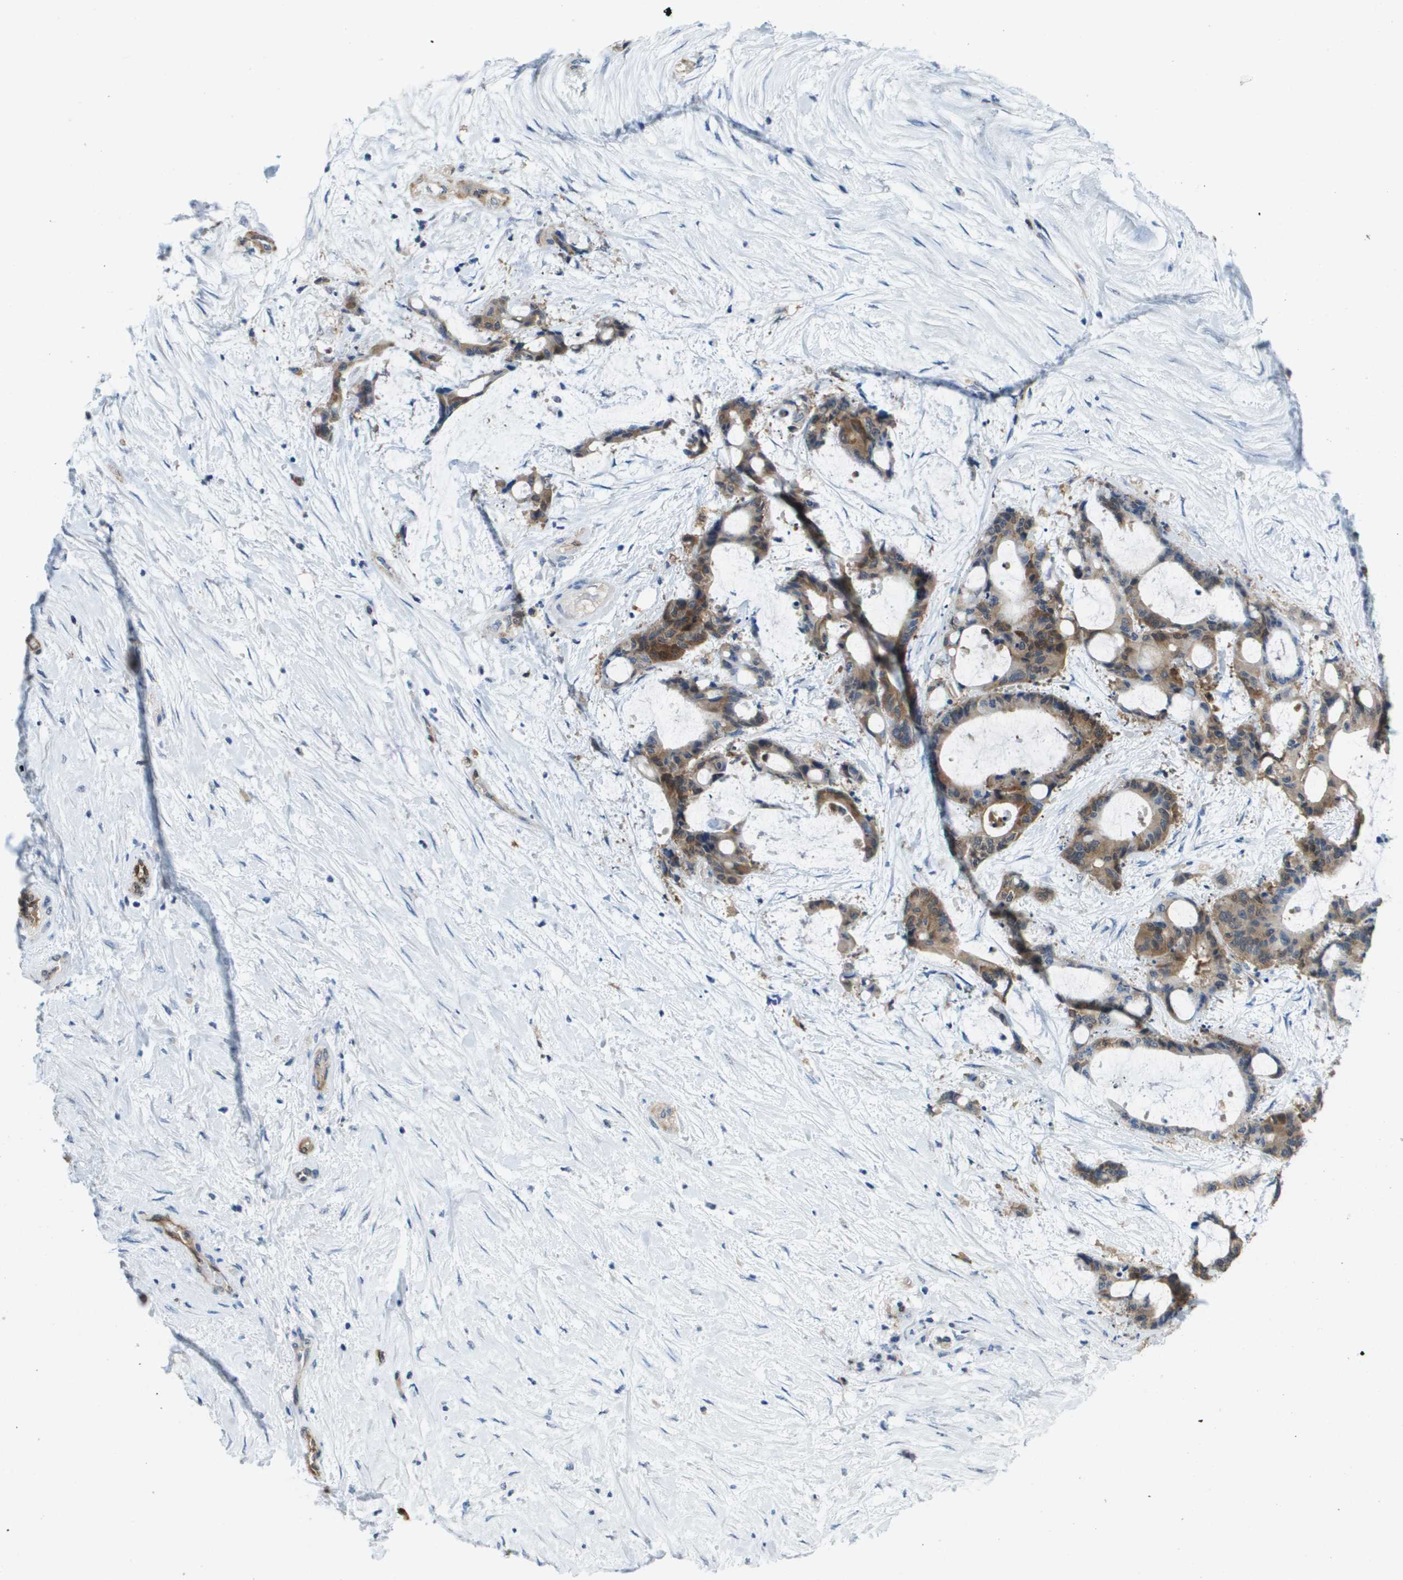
{"staining": {"intensity": "moderate", "quantity": ">75%", "location": "cytoplasmic/membranous"}, "tissue": "liver cancer", "cell_type": "Tumor cells", "image_type": "cancer", "snomed": [{"axis": "morphology", "description": "Cholangiocarcinoma"}, {"axis": "topography", "description": "Liver"}], "caption": "An image showing moderate cytoplasmic/membranous staining in approximately >75% of tumor cells in liver cancer (cholangiocarcinoma), as visualized by brown immunohistochemical staining.", "gene": "FABP5", "patient": {"sex": "female", "age": 73}}